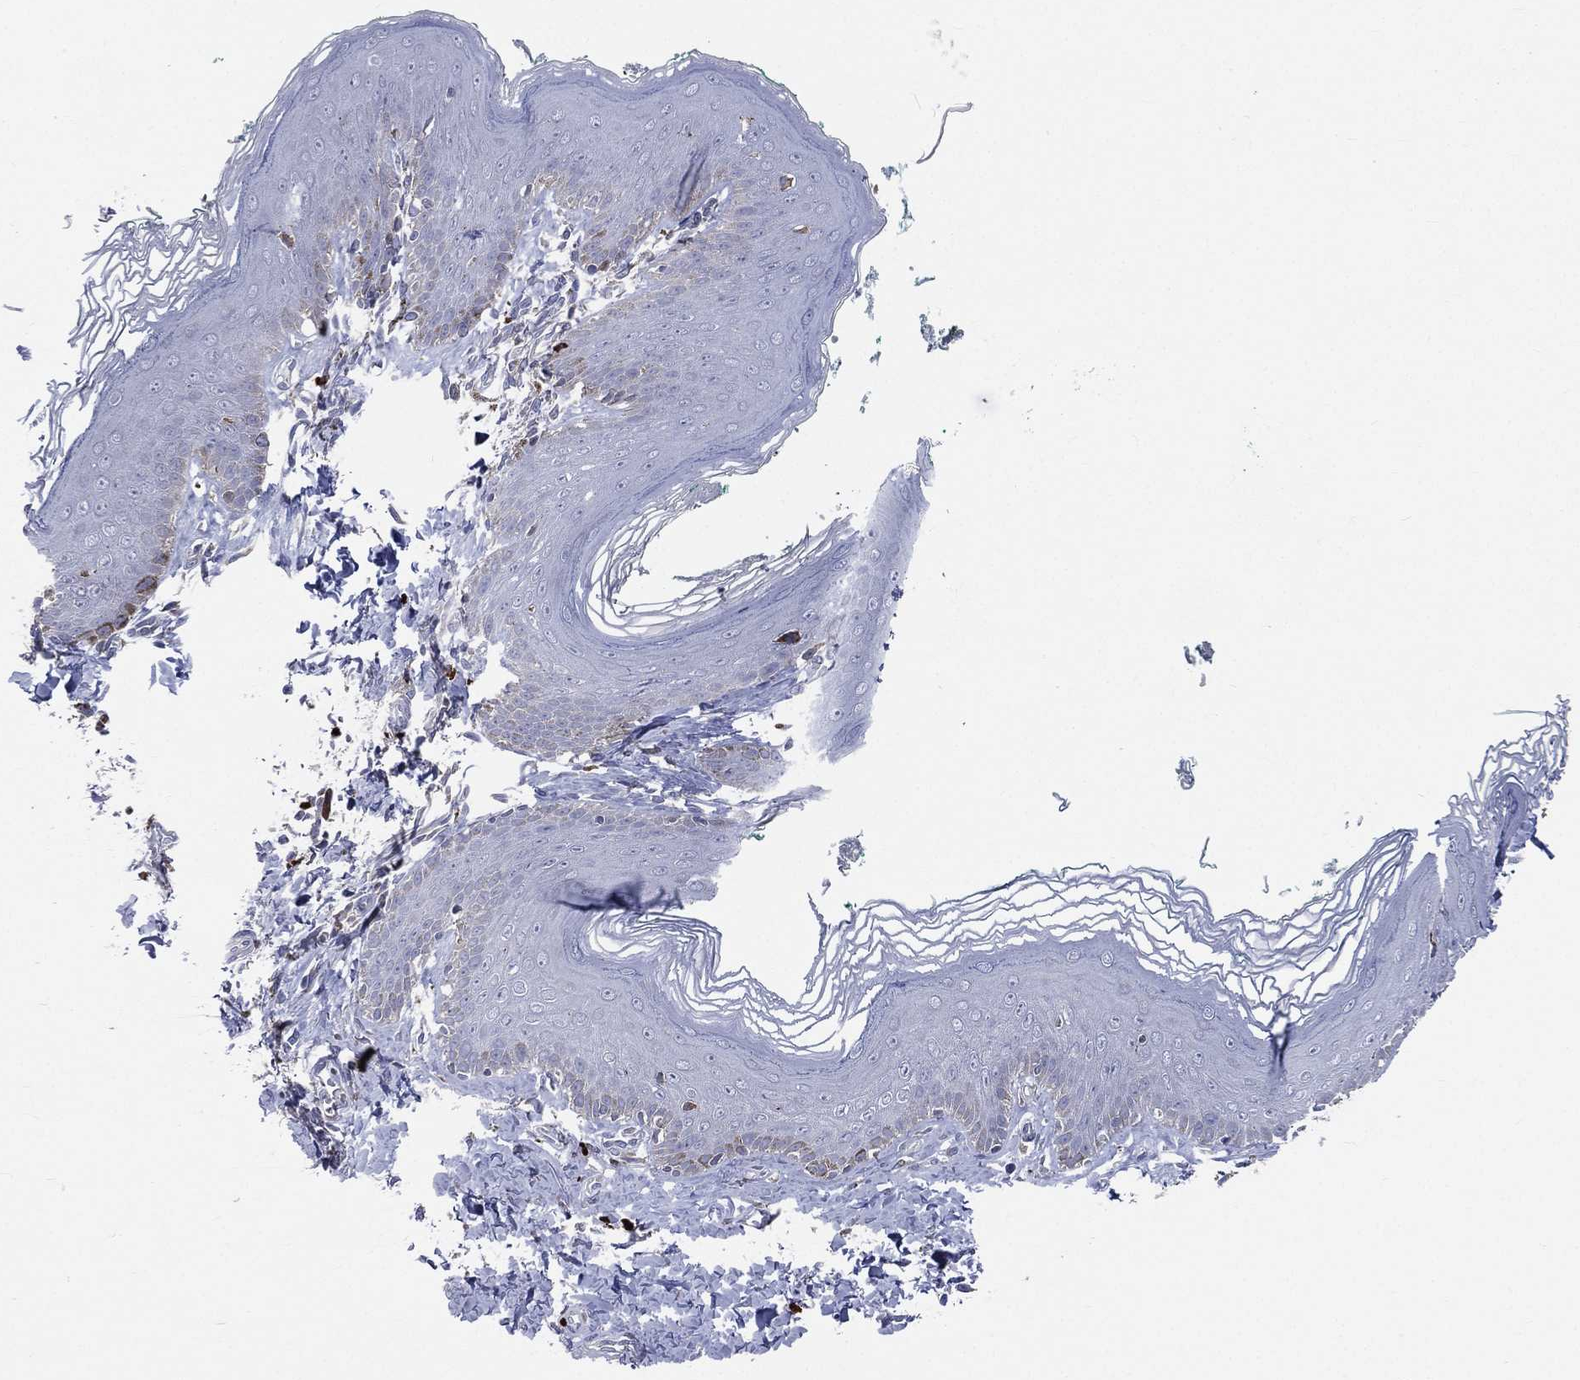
{"staining": {"intensity": "negative", "quantity": "none", "location": "none"}, "tissue": "skin", "cell_type": "Epidermal cells", "image_type": "normal", "snomed": [{"axis": "morphology", "description": "Normal tissue, NOS"}, {"axis": "topography", "description": "Vulva"}], "caption": "Immunohistochemical staining of normal skin exhibits no significant positivity in epidermal cells.", "gene": "CCDC159", "patient": {"sex": "female", "age": 66}}